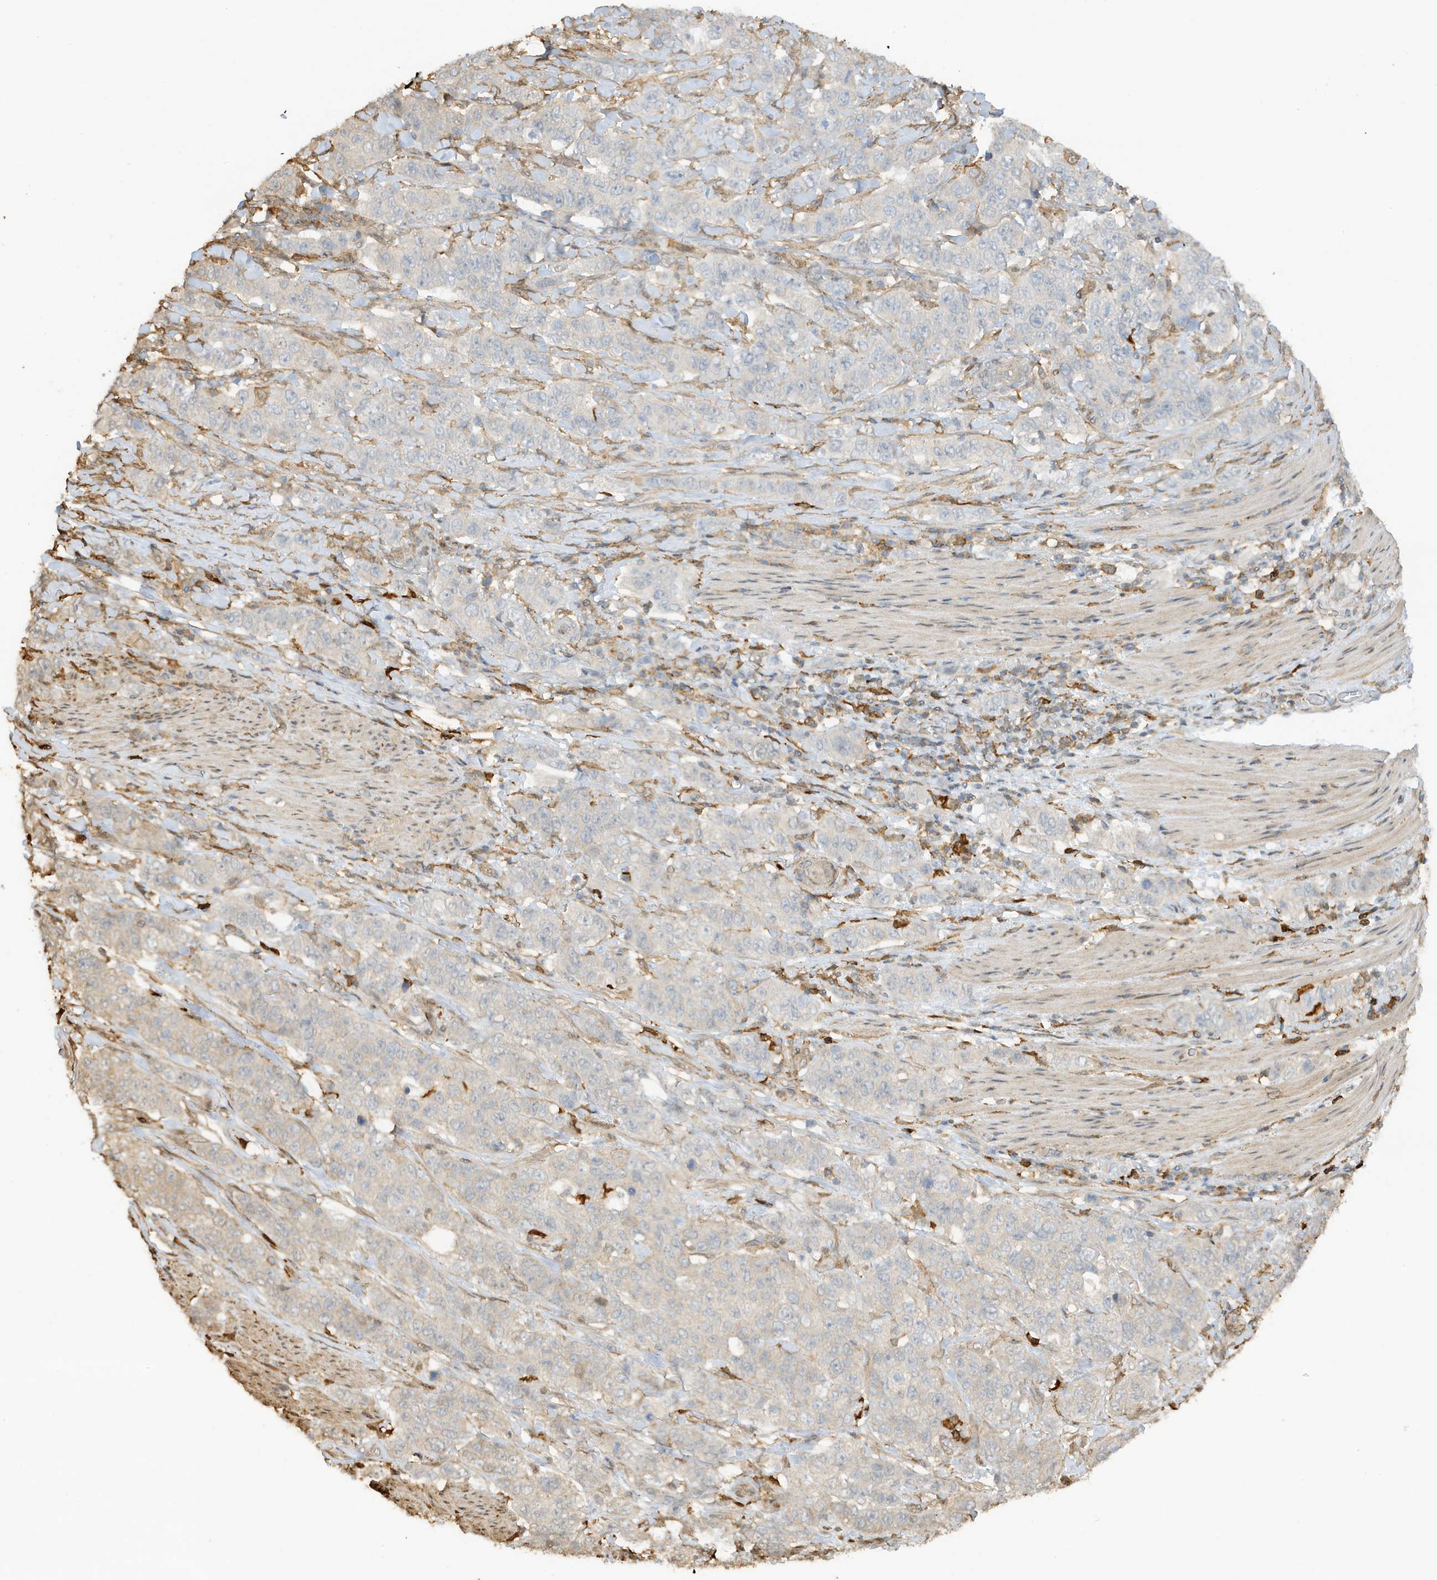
{"staining": {"intensity": "weak", "quantity": "<25%", "location": "cytoplasmic/membranous"}, "tissue": "stomach cancer", "cell_type": "Tumor cells", "image_type": "cancer", "snomed": [{"axis": "morphology", "description": "Adenocarcinoma, NOS"}, {"axis": "topography", "description": "Stomach"}], "caption": "Stomach adenocarcinoma was stained to show a protein in brown. There is no significant positivity in tumor cells.", "gene": "PHACTR2", "patient": {"sex": "male", "age": 48}}